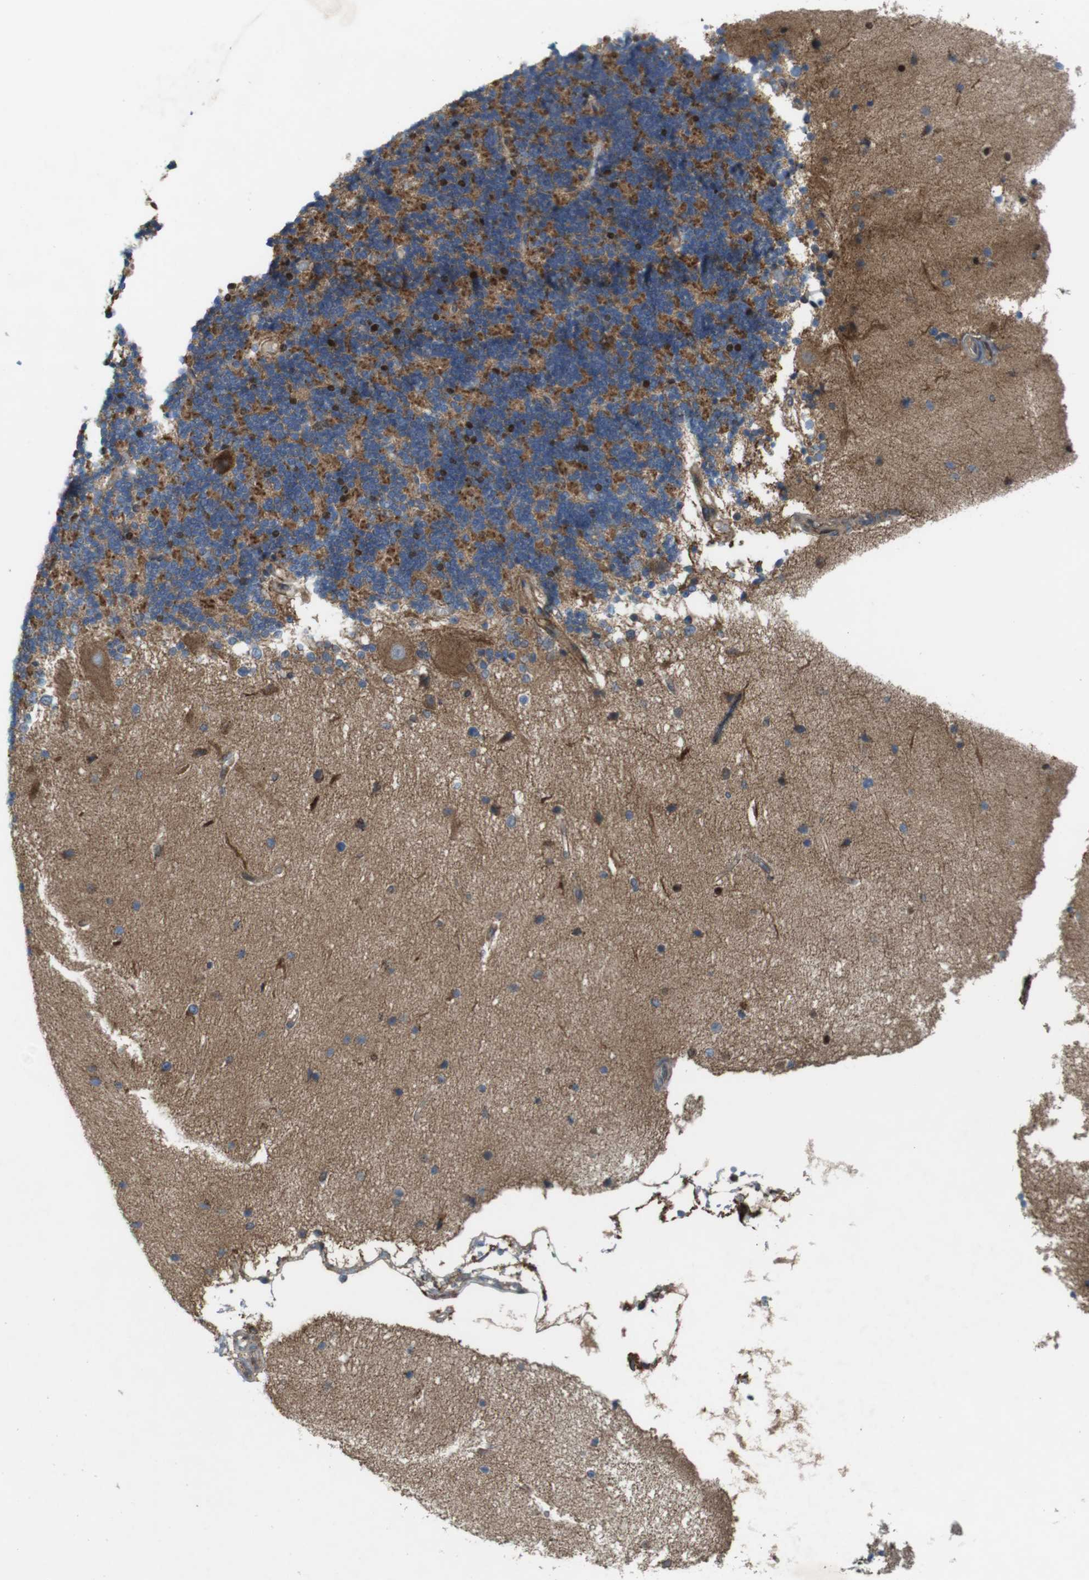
{"staining": {"intensity": "strong", "quantity": "<25%", "location": "cytoplasmic/membranous,nuclear"}, "tissue": "cerebellum", "cell_type": "Cells in granular layer", "image_type": "normal", "snomed": [{"axis": "morphology", "description": "Normal tissue, NOS"}, {"axis": "topography", "description": "Cerebellum"}], "caption": "Normal cerebellum displays strong cytoplasmic/membranous,nuclear positivity in about <25% of cells in granular layer, visualized by immunohistochemistry. (Brightfield microscopy of DAB IHC at high magnification).", "gene": "DDAH2", "patient": {"sex": "female", "age": 54}}